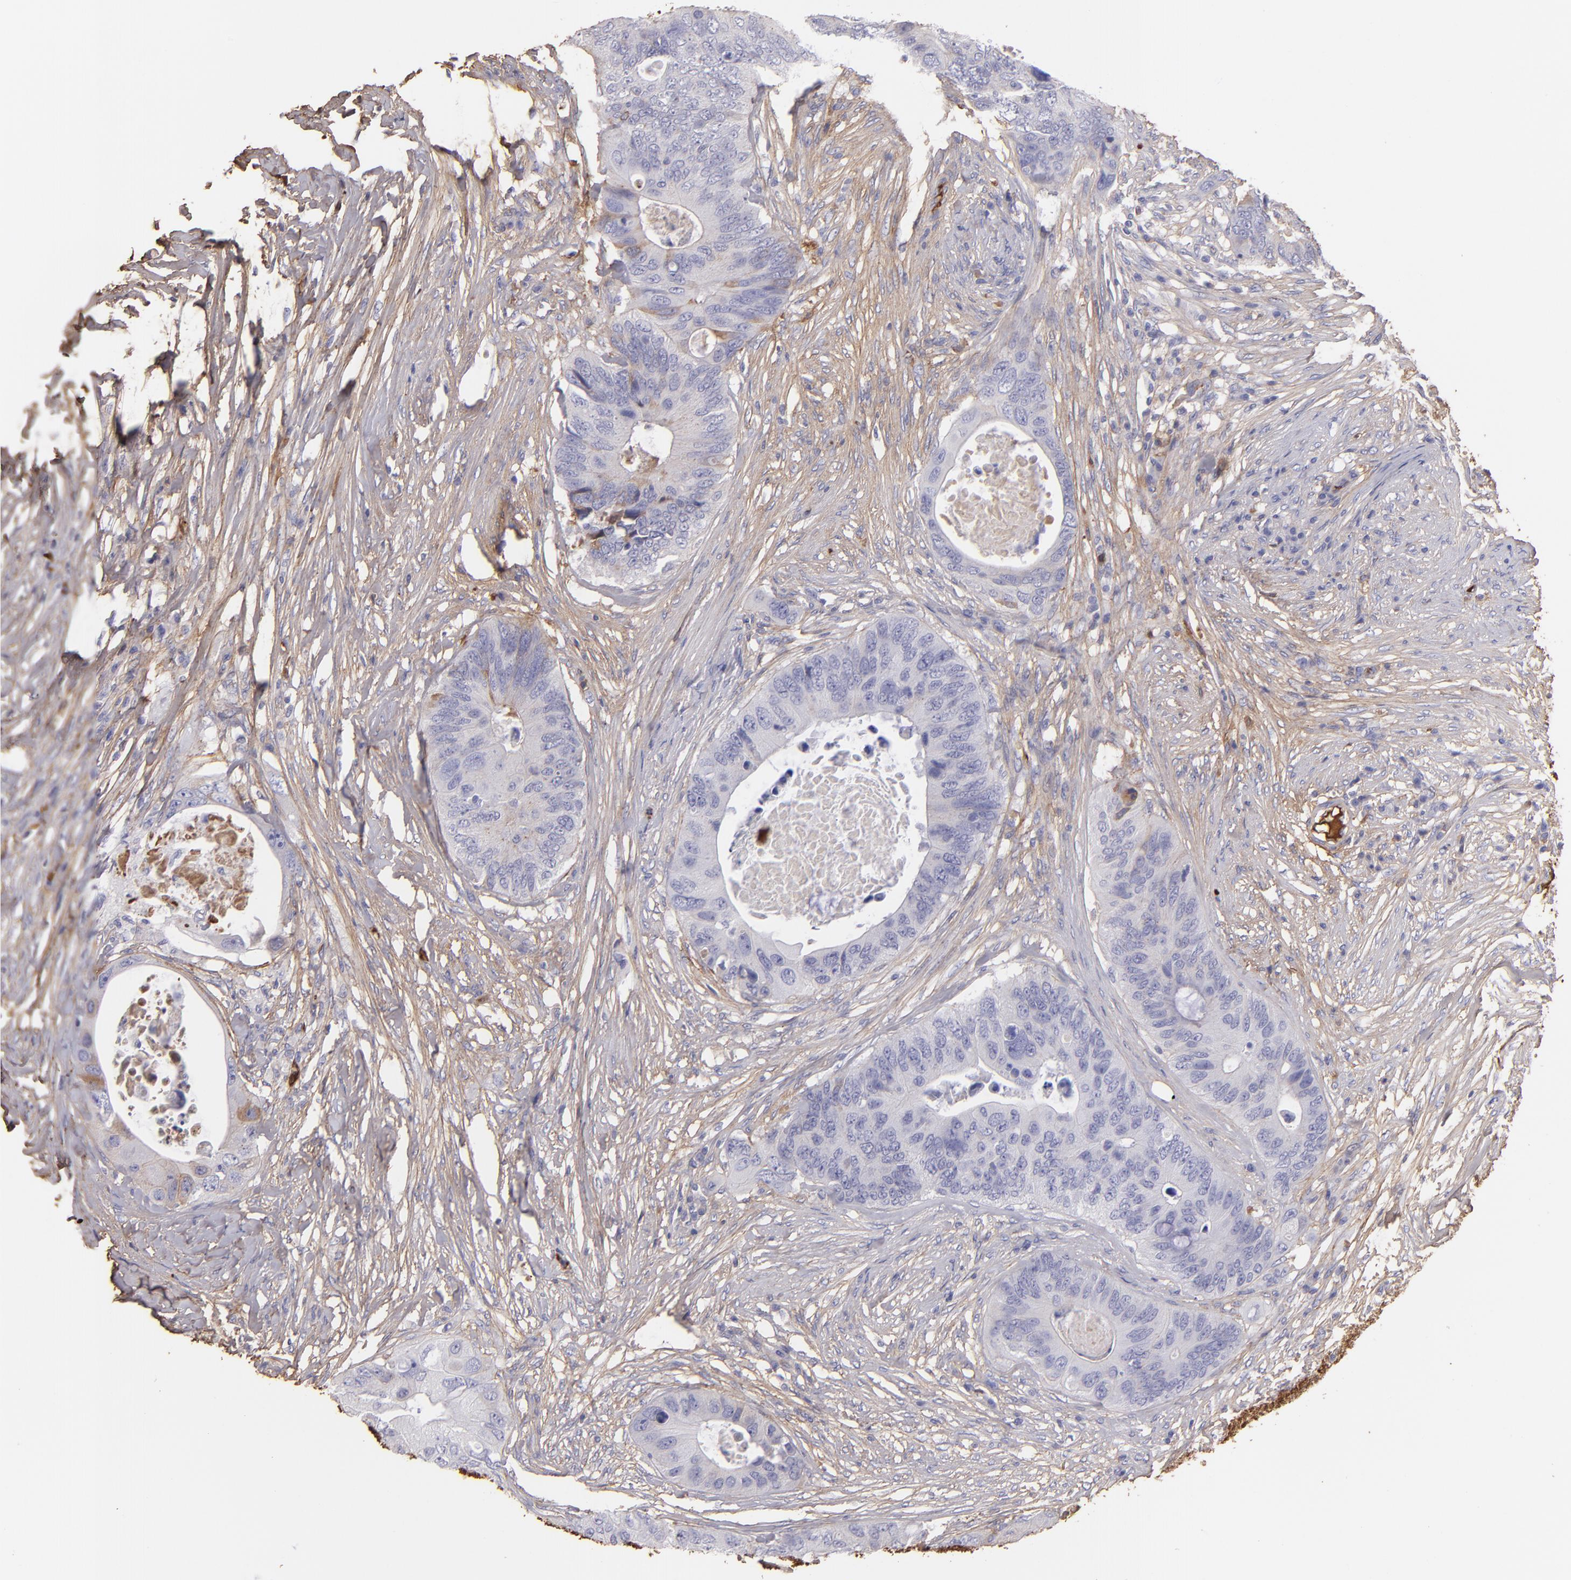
{"staining": {"intensity": "moderate", "quantity": ">75%", "location": "cytoplasmic/membranous"}, "tissue": "colorectal cancer", "cell_type": "Tumor cells", "image_type": "cancer", "snomed": [{"axis": "morphology", "description": "Adenocarcinoma, NOS"}, {"axis": "topography", "description": "Colon"}], "caption": "IHC micrograph of human colorectal adenocarcinoma stained for a protein (brown), which displays medium levels of moderate cytoplasmic/membranous positivity in about >75% of tumor cells.", "gene": "FGB", "patient": {"sex": "male", "age": 71}}